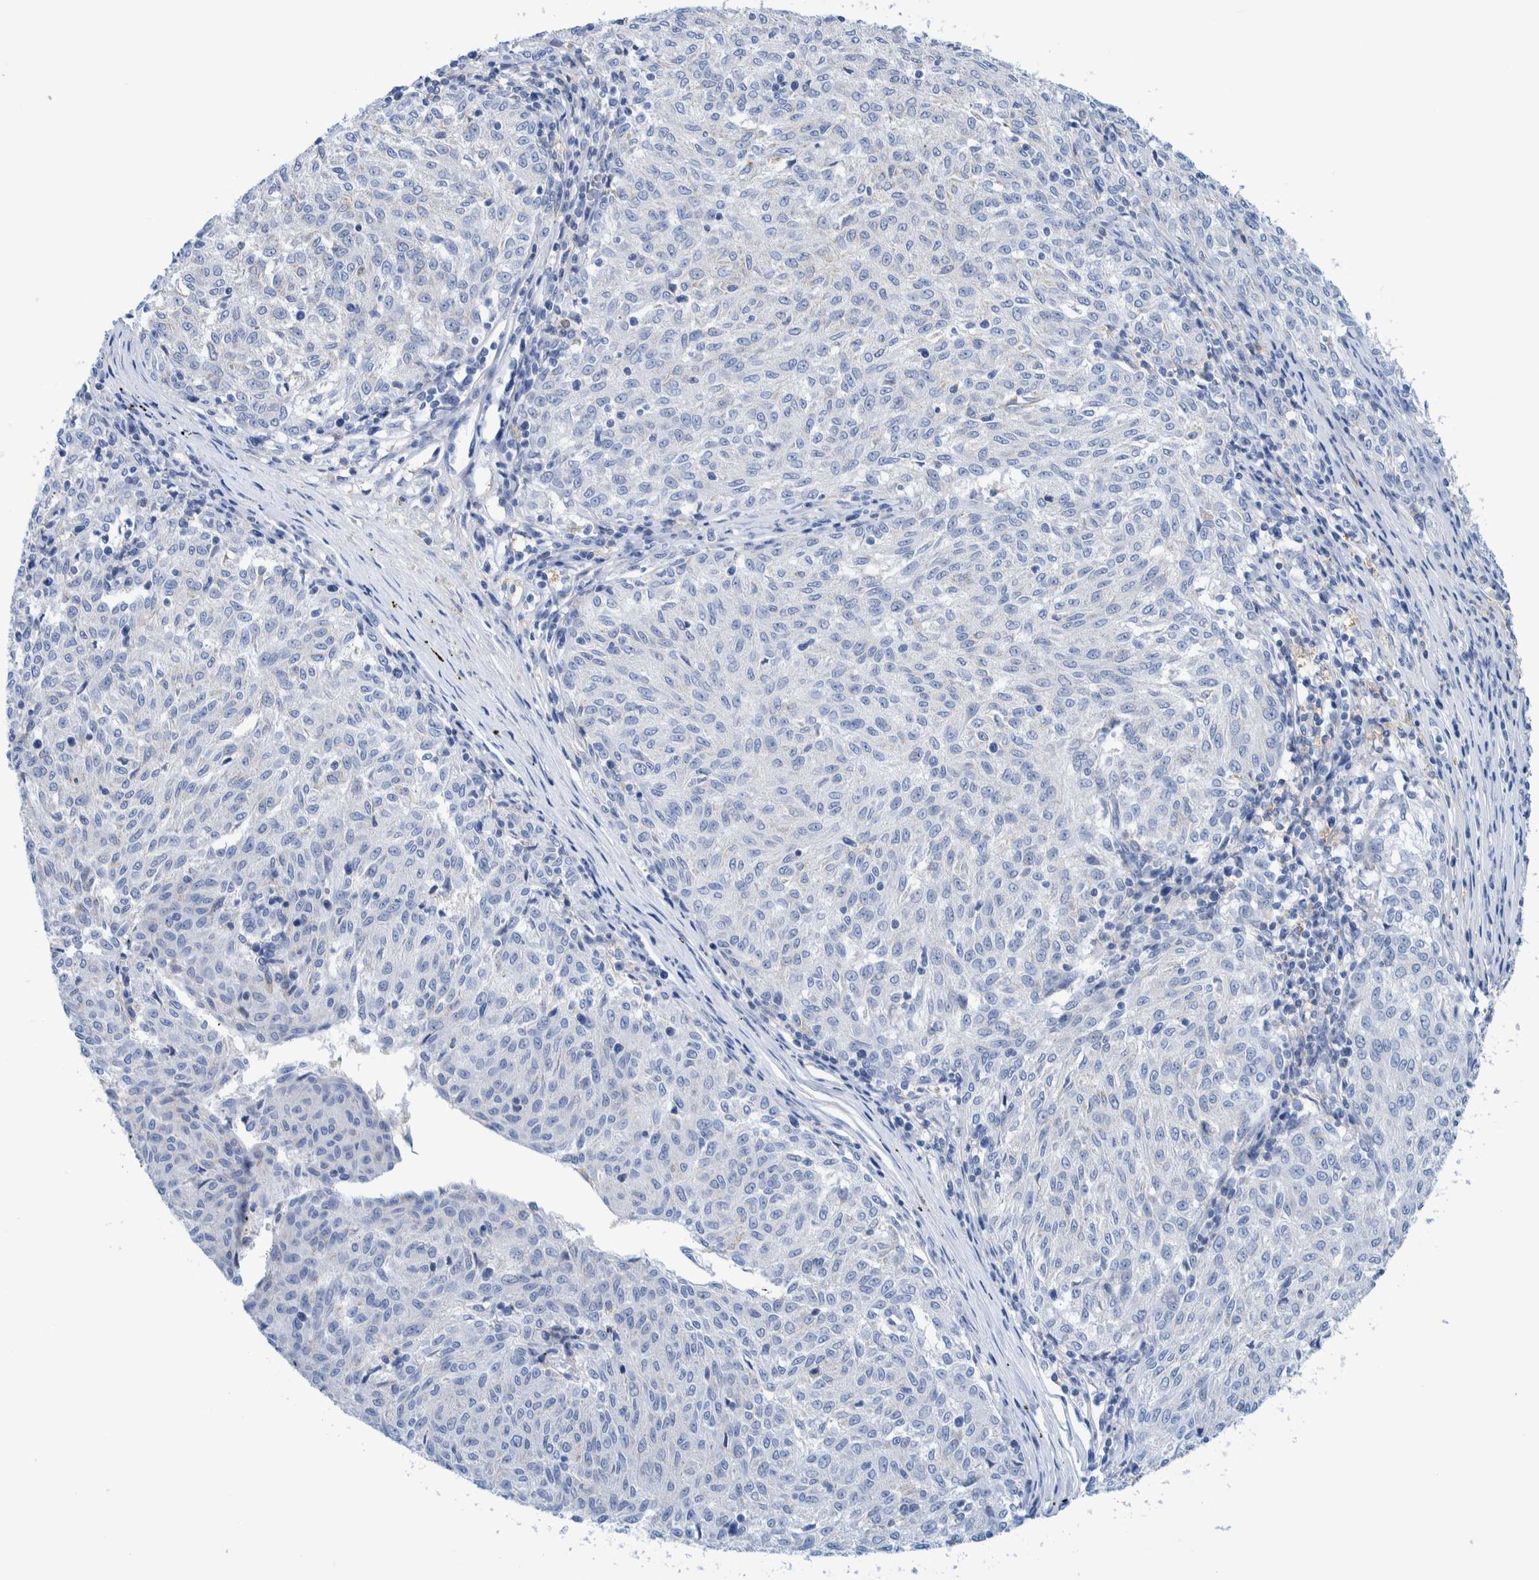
{"staining": {"intensity": "negative", "quantity": "none", "location": "none"}, "tissue": "melanoma", "cell_type": "Tumor cells", "image_type": "cancer", "snomed": [{"axis": "morphology", "description": "Malignant melanoma, NOS"}, {"axis": "topography", "description": "Skin"}], "caption": "The immunohistochemistry image has no significant expression in tumor cells of malignant melanoma tissue.", "gene": "KRT14", "patient": {"sex": "female", "age": 72}}